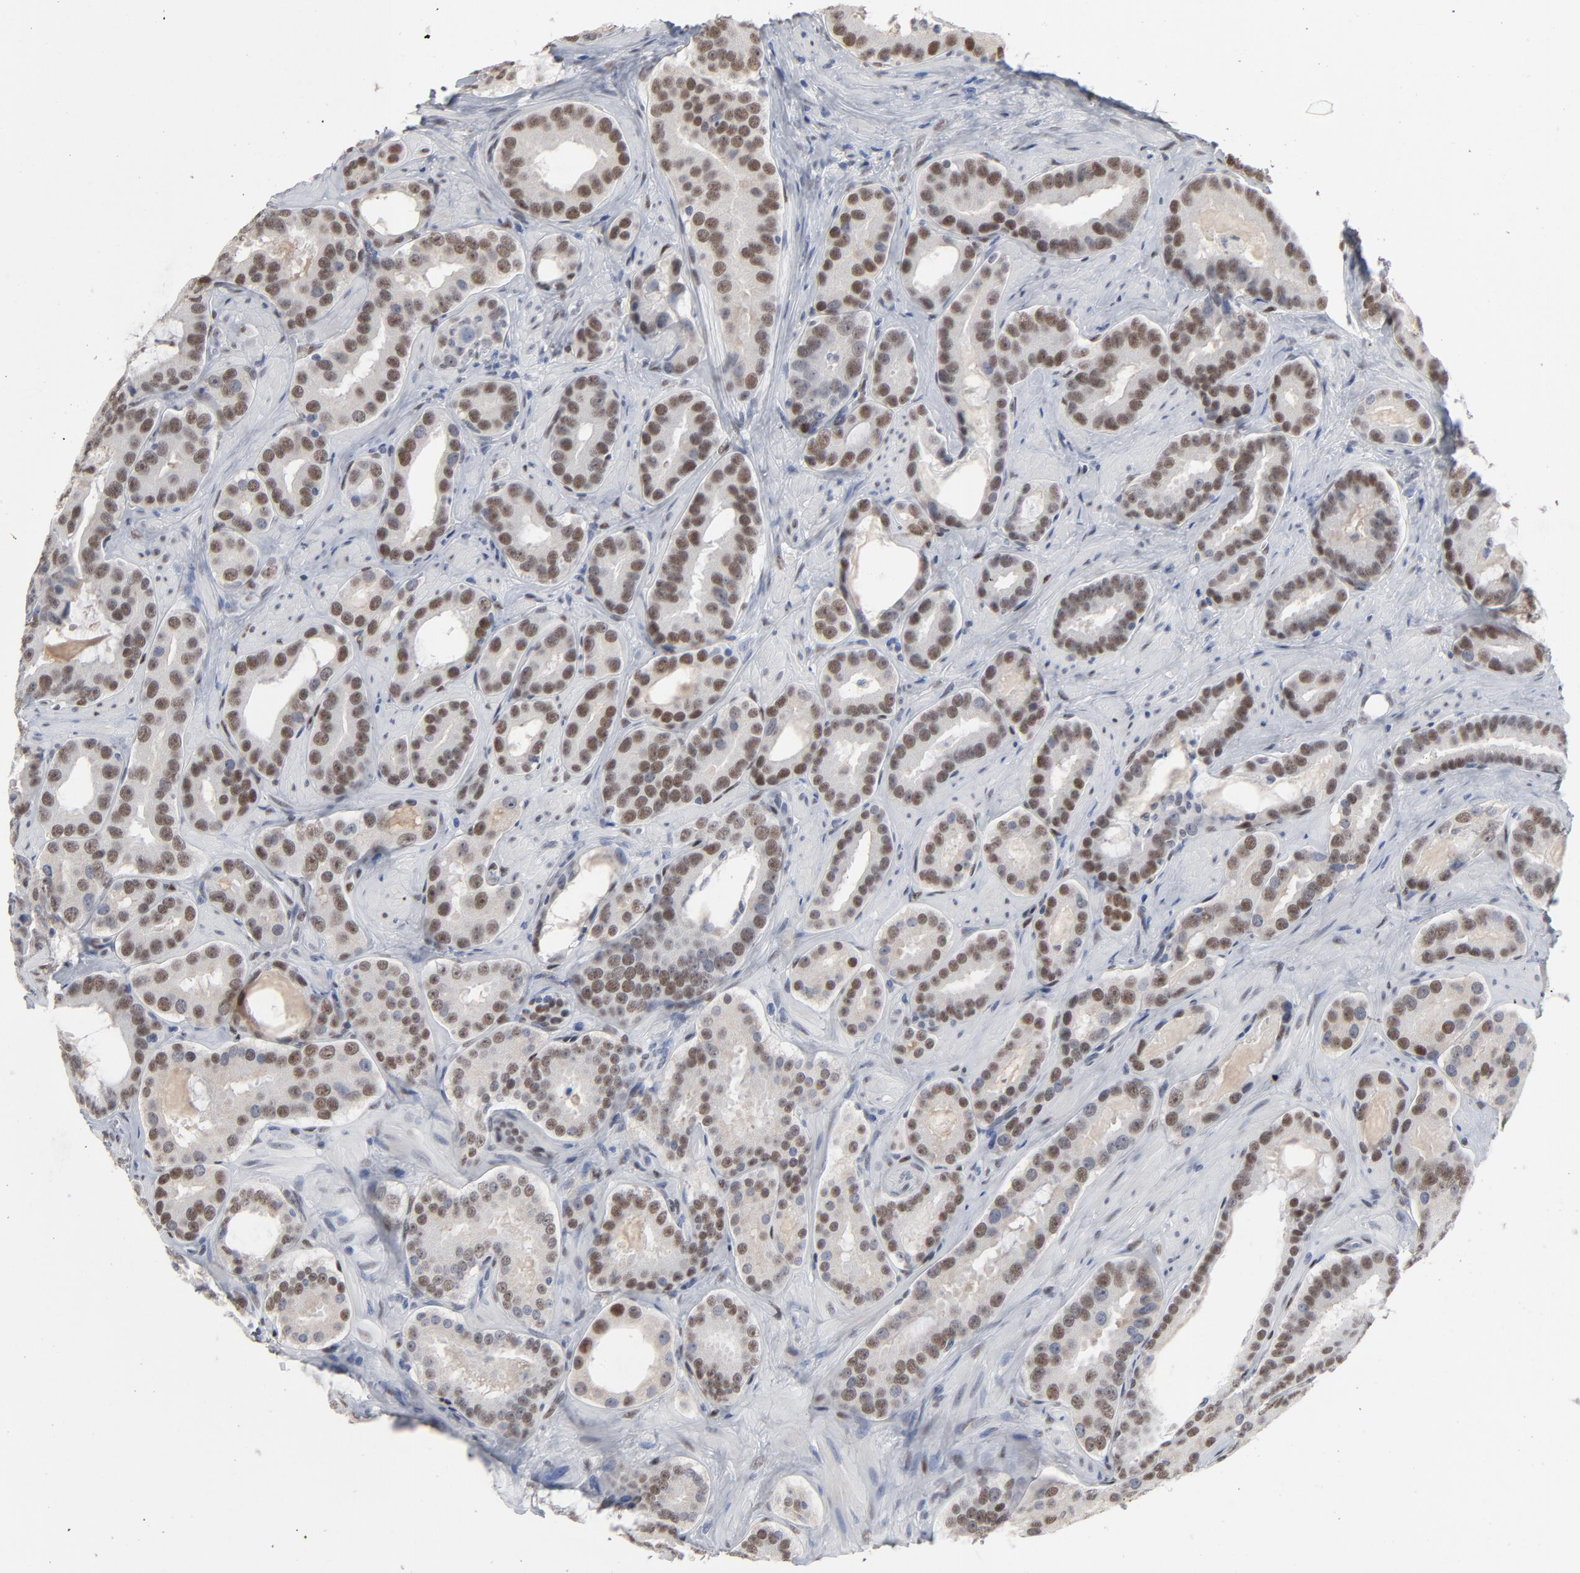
{"staining": {"intensity": "moderate", "quantity": ">75%", "location": "nuclear"}, "tissue": "prostate cancer", "cell_type": "Tumor cells", "image_type": "cancer", "snomed": [{"axis": "morphology", "description": "Adenocarcinoma, Low grade"}, {"axis": "topography", "description": "Prostate"}], "caption": "Moderate nuclear protein positivity is identified in about >75% of tumor cells in adenocarcinoma (low-grade) (prostate).", "gene": "ATF7", "patient": {"sex": "male", "age": 59}}